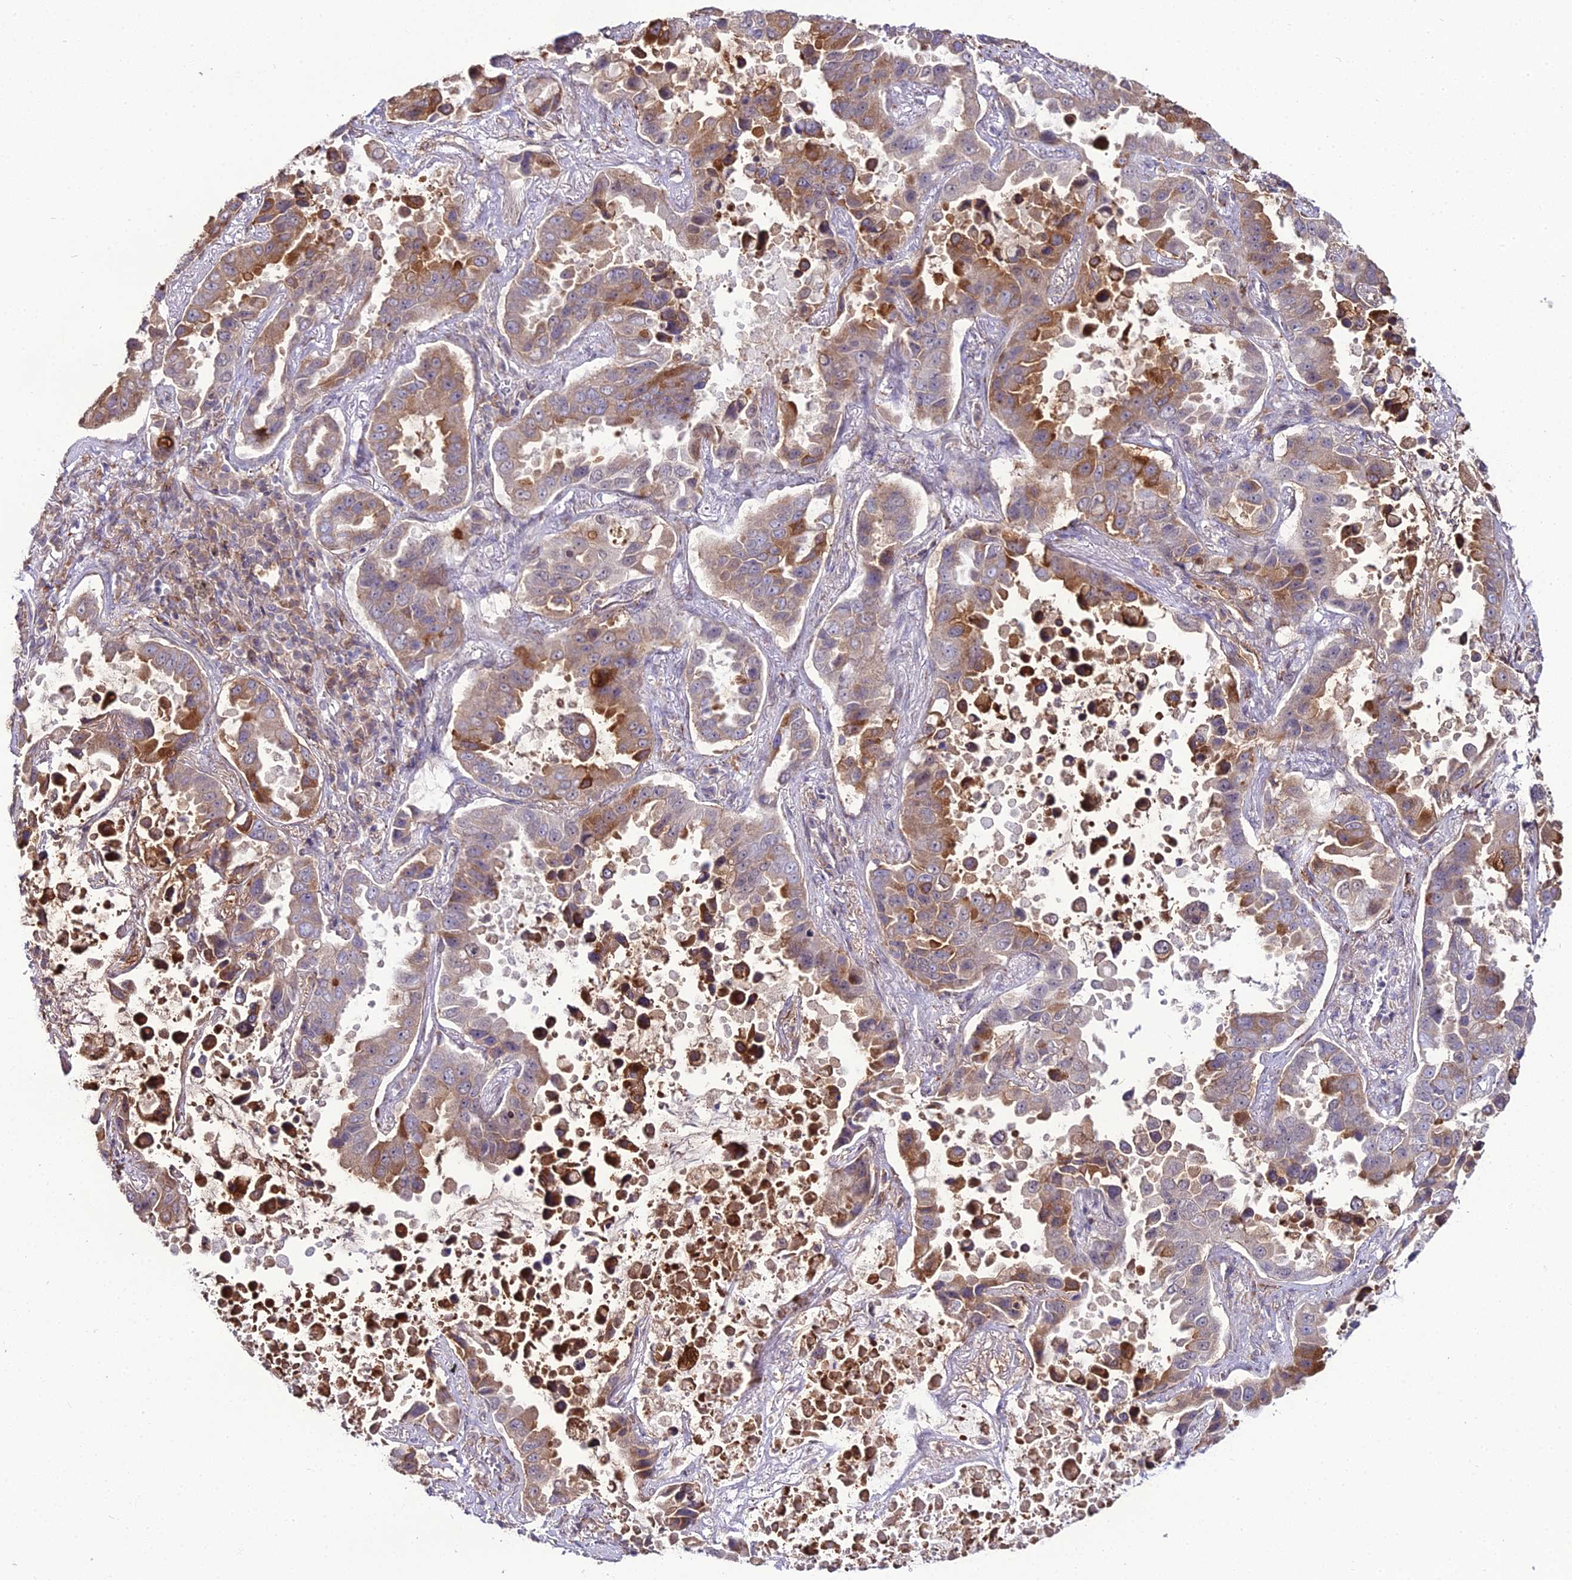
{"staining": {"intensity": "moderate", "quantity": "25%-75%", "location": "cytoplasmic/membranous"}, "tissue": "lung cancer", "cell_type": "Tumor cells", "image_type": "cancer", "snomed": [{"axis": "morphology", "description": "Adenocarcinoma, NOS"}, {"axis": "topography", "description": "Lung"}], "caption": "Tumor cells demonstrate moderate cytoplasmic/membranous expression in about 25%-75% of cells in lung cancer.", "gene": "TROAP", "patient": {"sex": "male", "age": 64}}